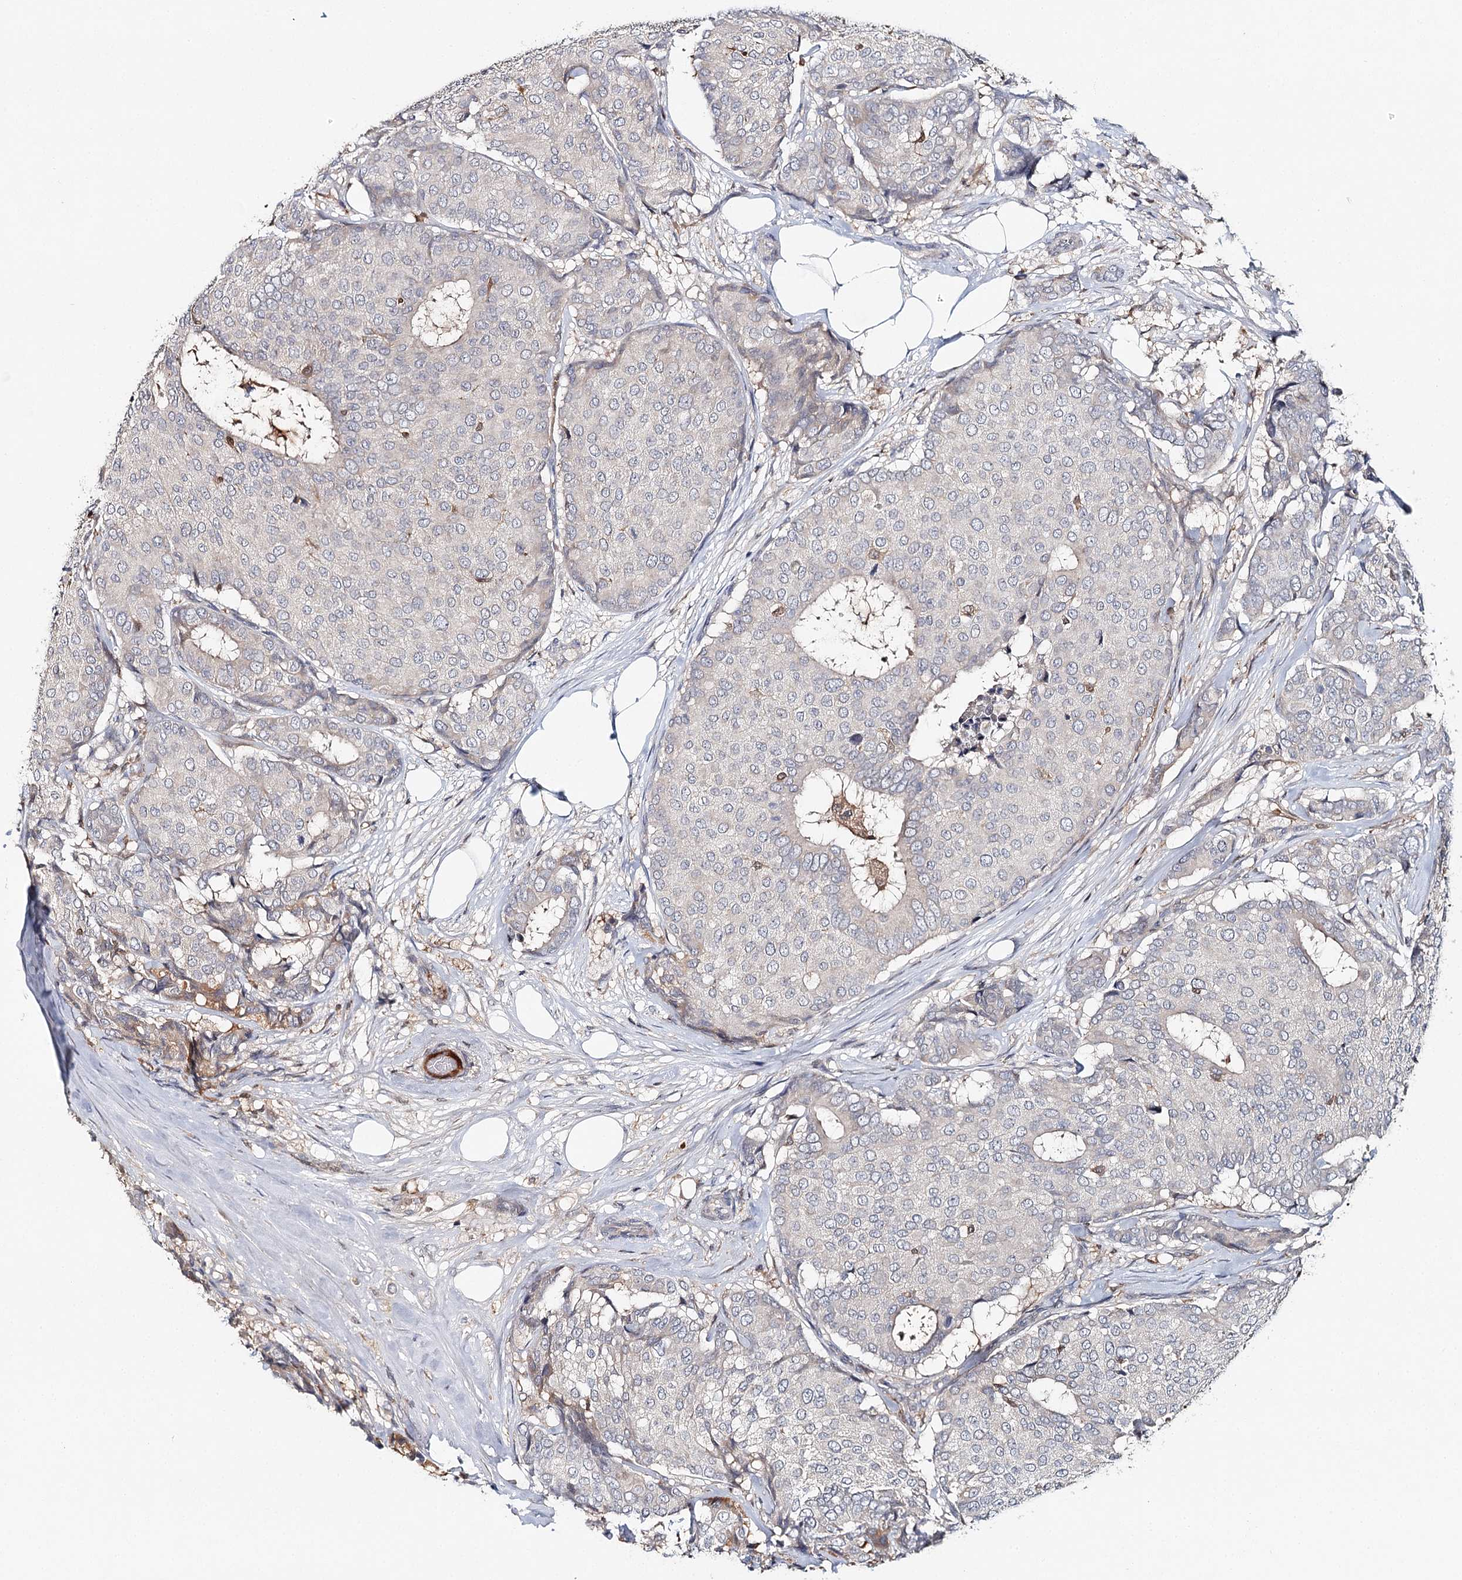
{"staining": {"intensity": "negative", "quantity": "none", "location": "none"}, "tissue": "breast cancer", "cell_type": "Tumor cells", "image_type": "cancer", "snomed": [{"axis": "morphology", "description": "Duct carcinoma"}, {"axis": "topography", "description": "Breast"}], "caption": "Micrograph shows no significant protein expression in tumor cells of breast cancer (intraductal carcinoma).", "gene": "SLC41A2", "patient": {"sex": "female", "age": 75}}